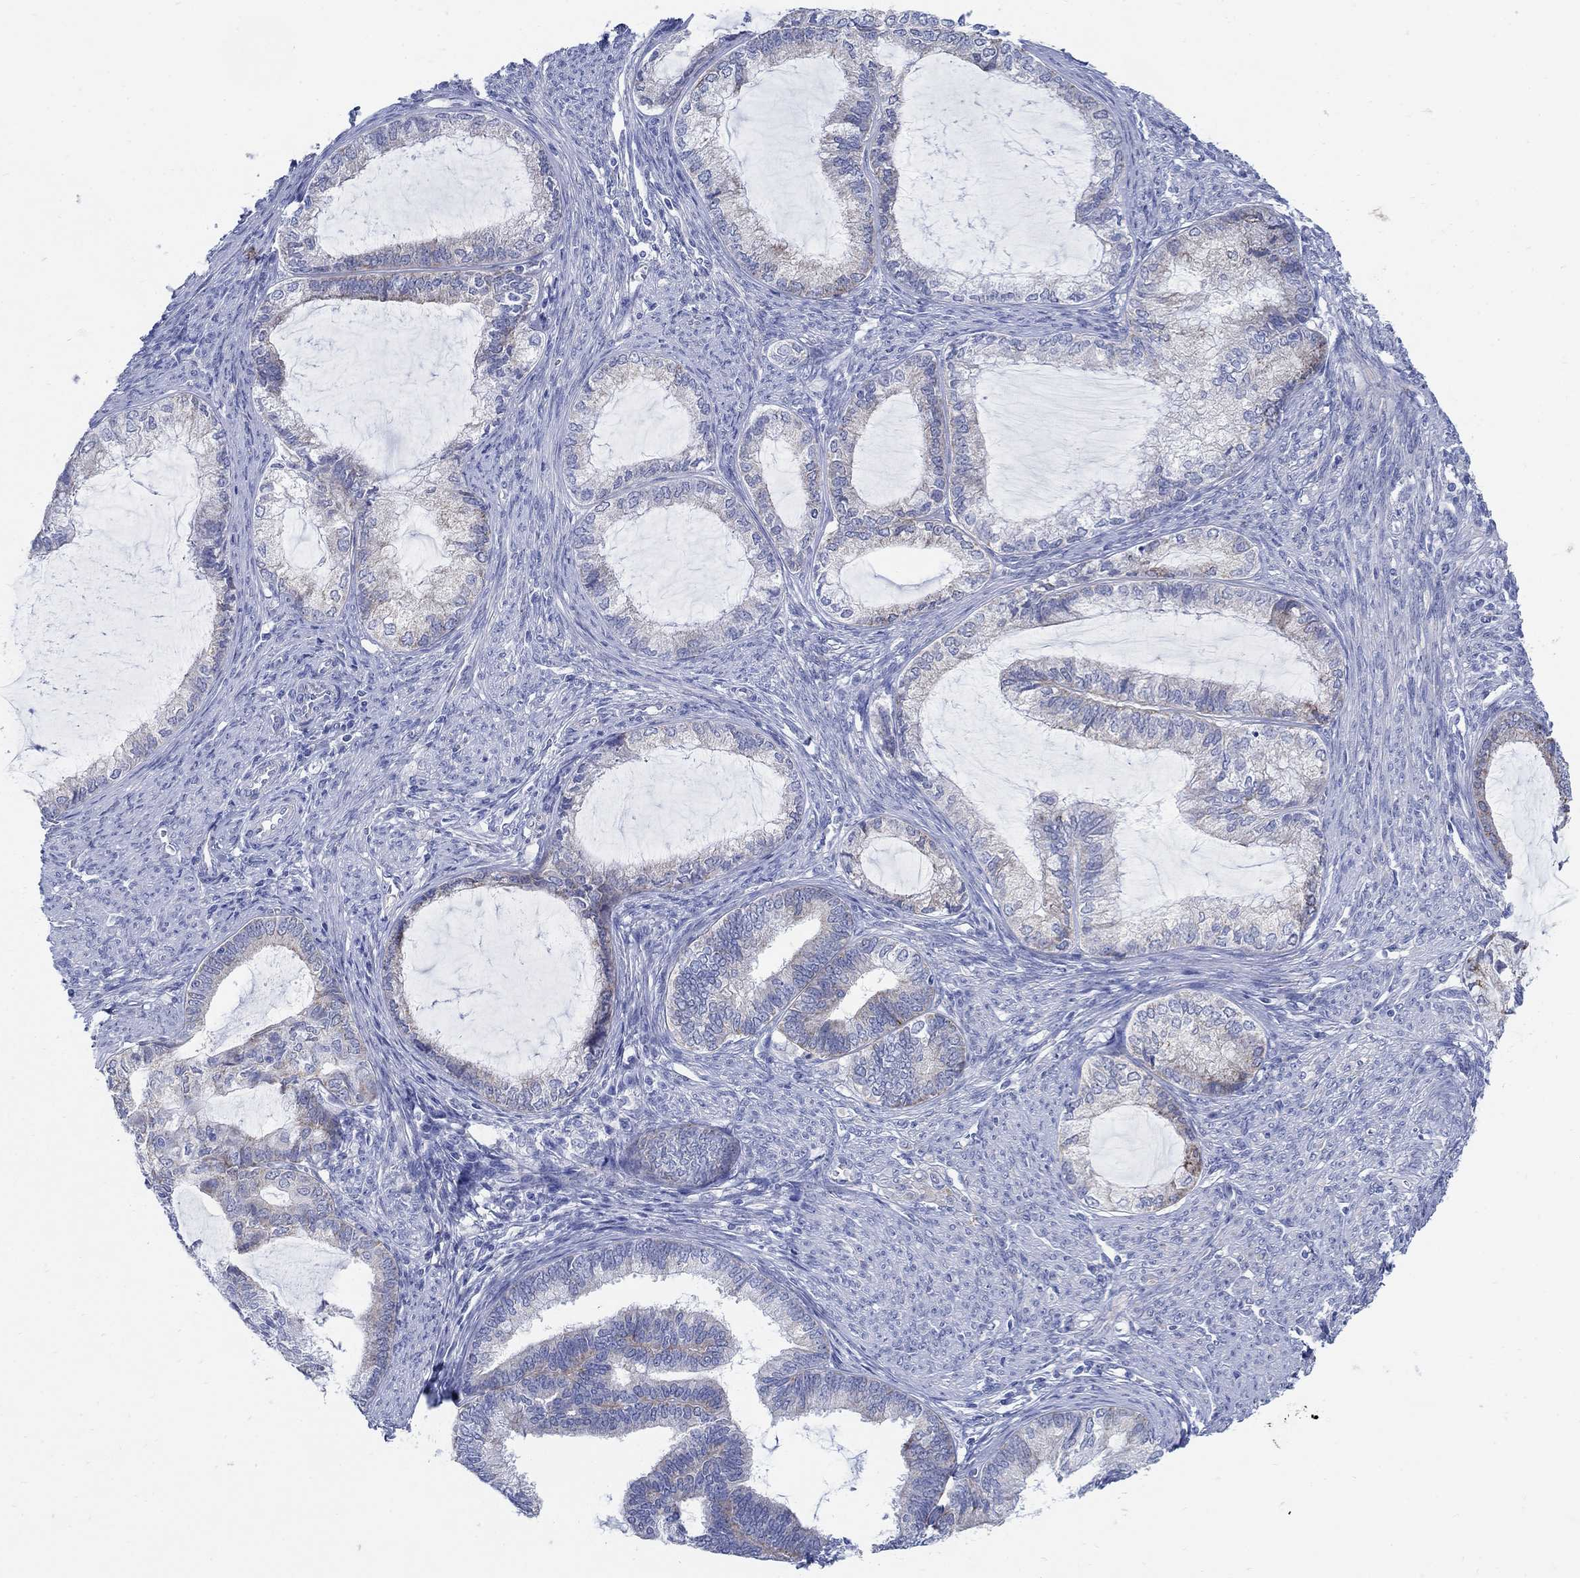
{"staining": {"intensity": "strong", "quantity": "<25%", "location": "cytoplasmic/membranous"}, "tissue": "endometrial cancer", "cell_type": "Tumor cells", "image_type": "cancer", "snomed": [{"axis": "morphology", "description": "Adenocarcinoma, NOS"}, {"axis": "topography", "description": "Endometrium"}], "caption": "Immunohistochemistry (IHC) photomicrograph of neoplastic tissue: human endometrial cancer (adenocarcinoma) stained using IHC demonstrates medium levels of strong protein expression localized specifically in the cytoplasmic/membranous of tumor cells, appearing as a cytoplasmic/membranous brown color.", "gene": "ZDHHC14", "patient": {"sex": "female", "age": 86}}